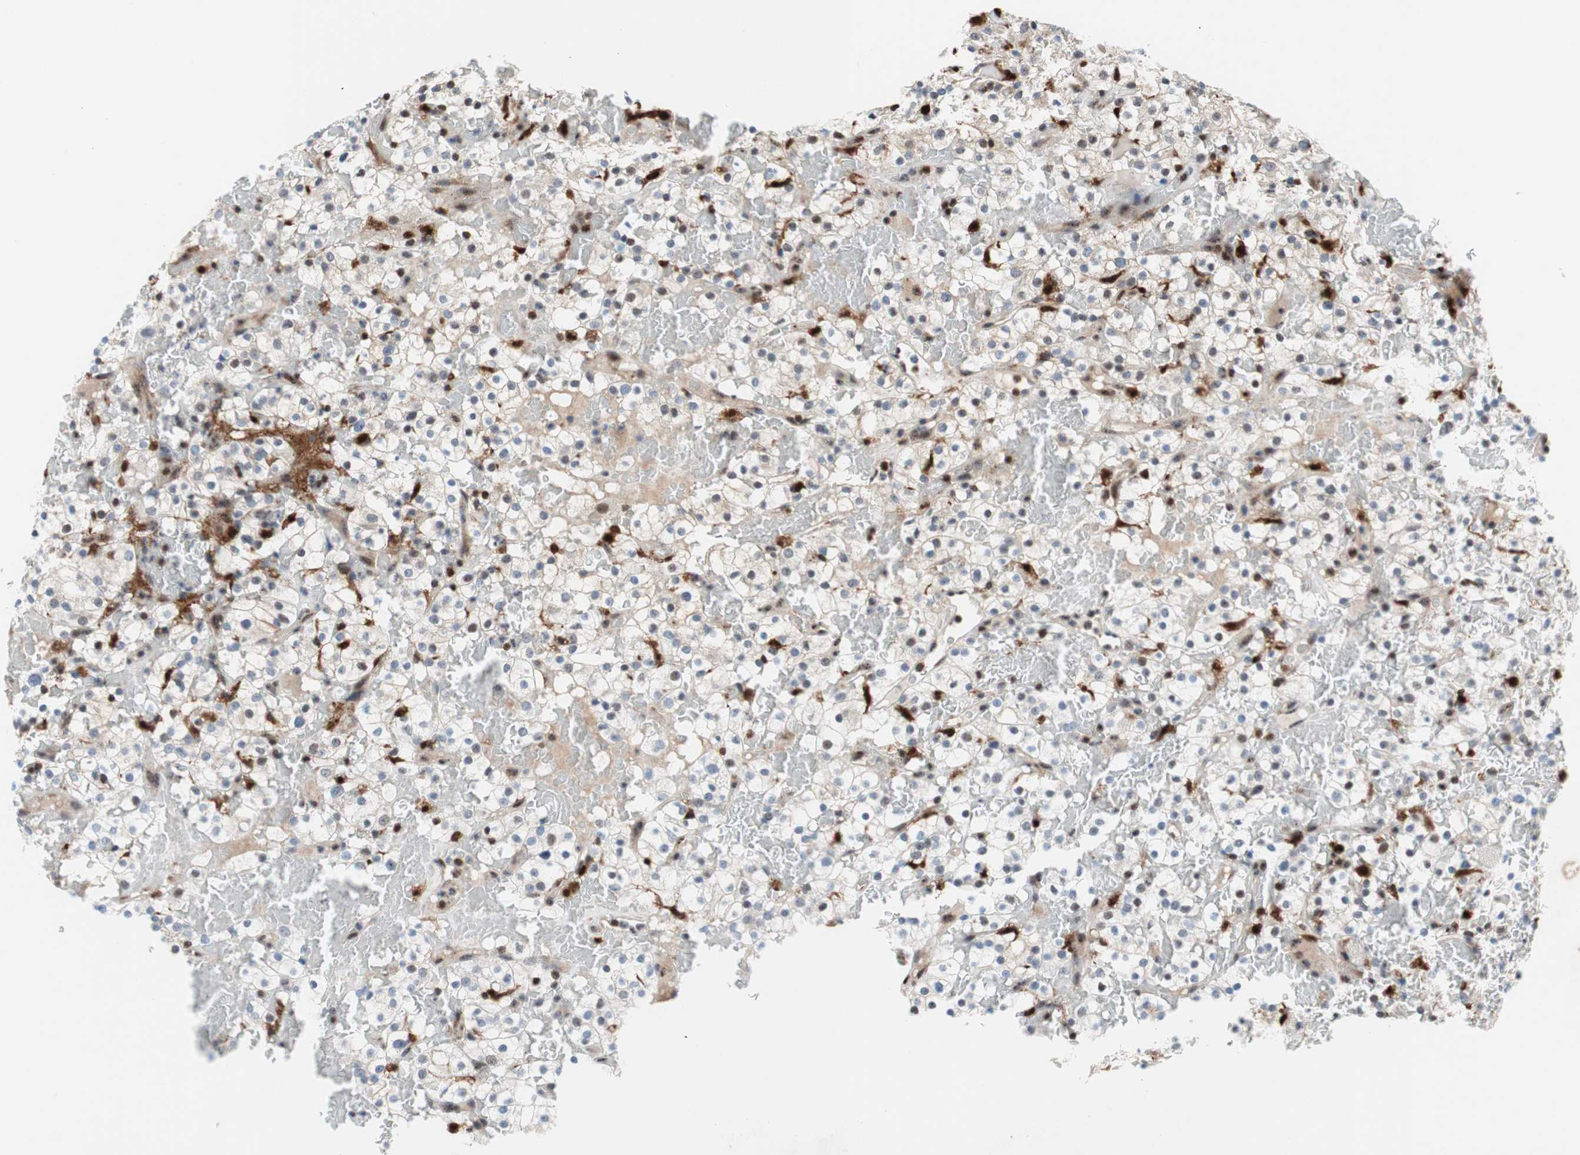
{"staining": {"intensity": "negative", "quantity": "none", "location": "none"}, "tissue": "renal cancer", "cell_type": "Tumor cells", "image_type": "cancer", "snomed": [{"axis": "morphology", "description": "Normal tissue, NOS"}, {"axis": "morphology", "description": "Adenocarcinoma, NOS"}, {"axis": "topography", "description": "Kidney"}], "caption": "Renal cancer (adenocarcinoma) was stained to show a protein in brown. There is no significant expression in tumor cells.", "gene": "RGS10", "patient": {"sex": "female", "age": 72}}